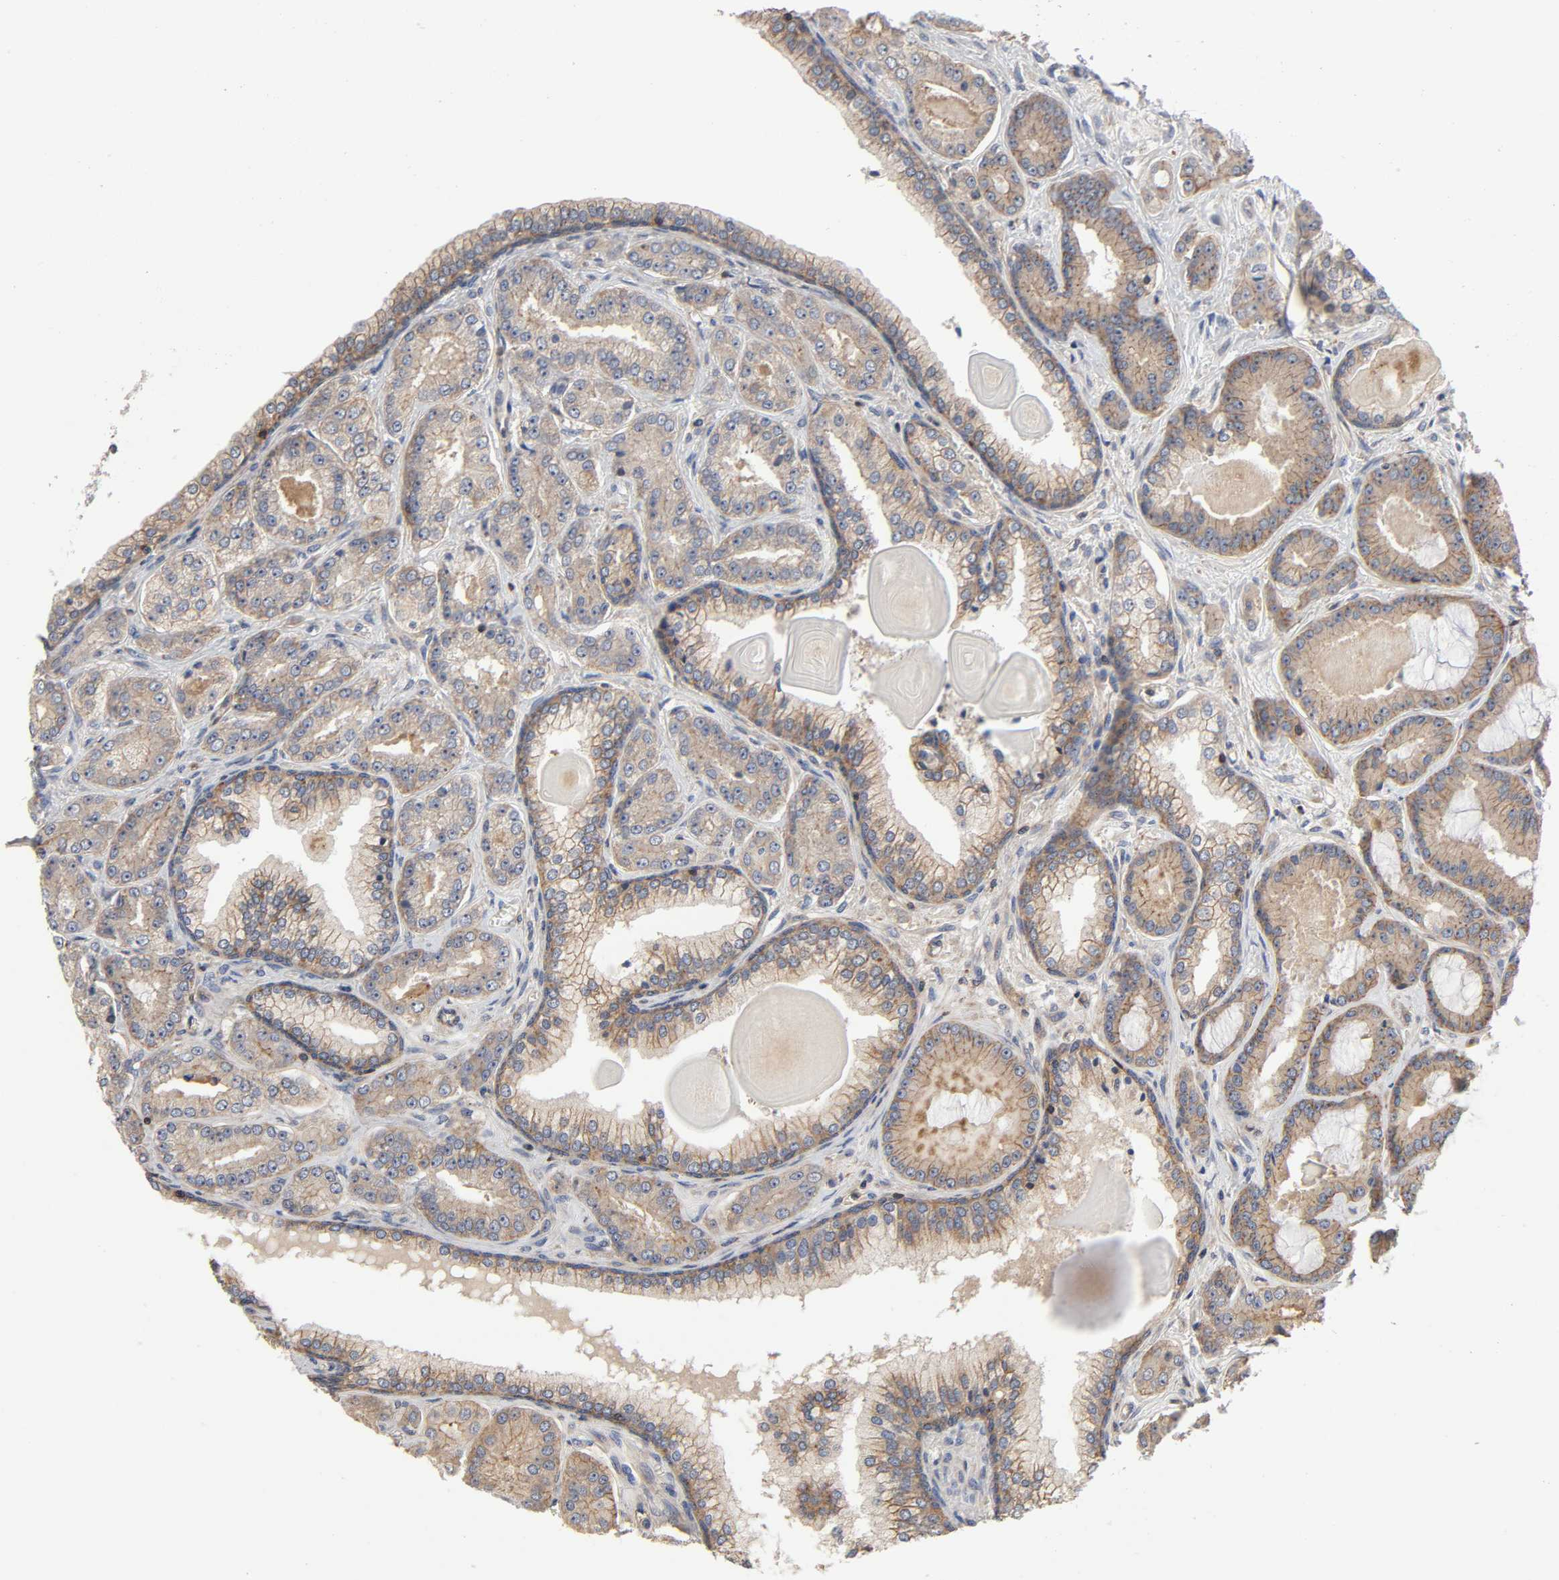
{"staining": {"intensity": "moderate", "quantity": "25%-75%", "location": "cytoplasmic/membranous"}, "tissue": "prostate cancer", "cell_type": "Tumor cells", "image_type": "cancer", "snomed": [{"axis": "morphology", "description": "Adenocarcinoma, Low grade"}, {"axis": "topography", "description": "Prostate"}], "caption": "A micrograph showing moderate cytoplasmic/membranous staining in approximately 25%-75% of tumor cells in low-grade adenocarcinoma (prostate), as visualized by brown immunohistochemical staining.", "gene": "LAMTOR2", "patient": {"sex": "male", "age": 59}}